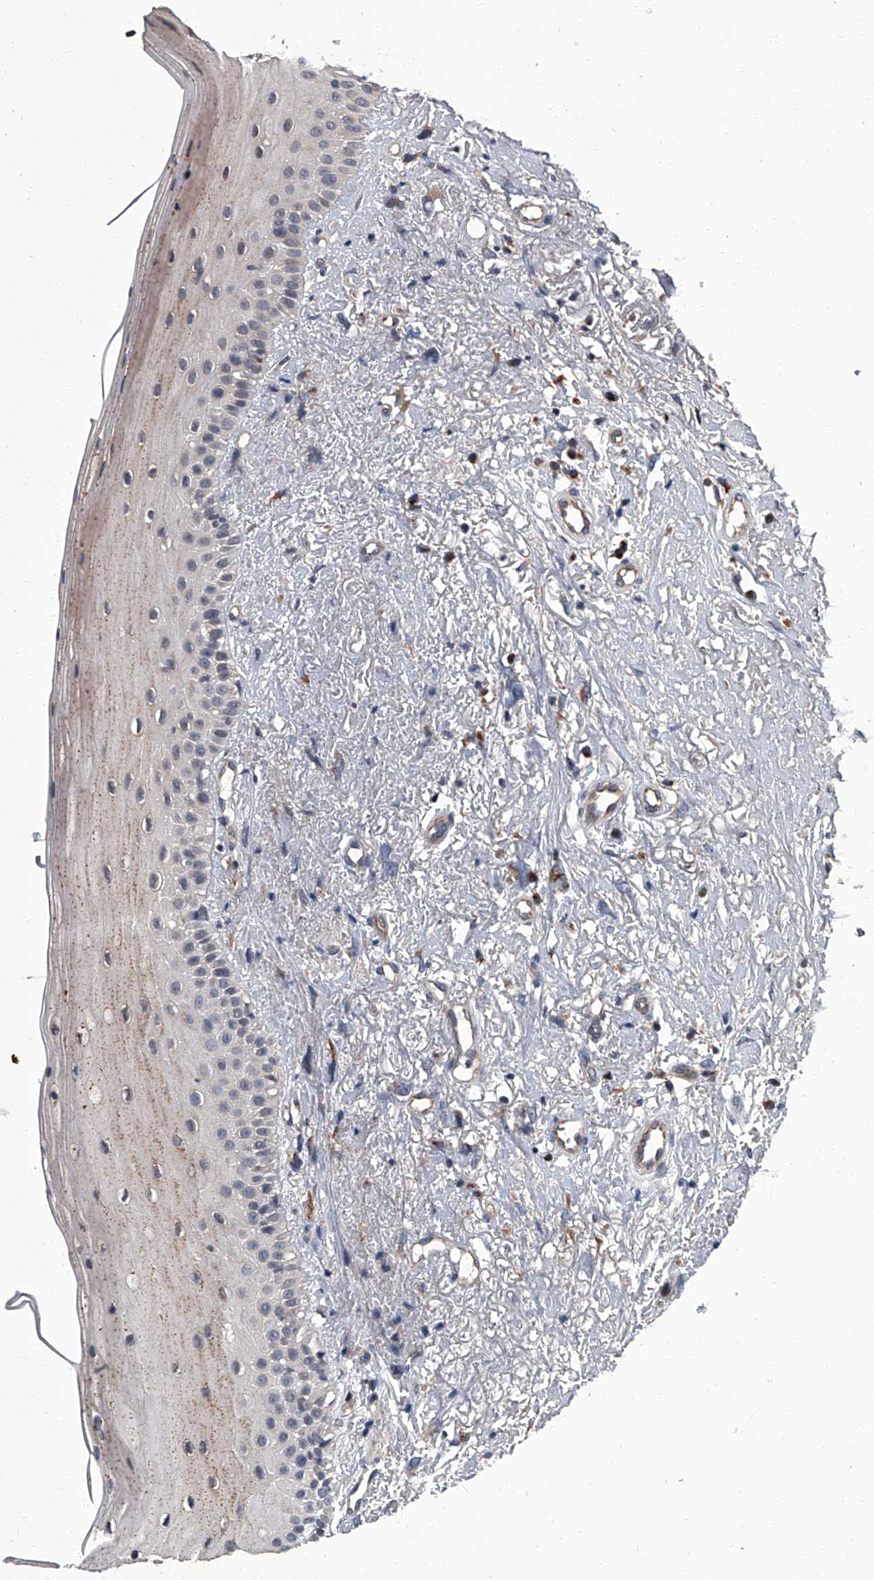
{"staining": {"intensity": "moderate", "quantity": "<25%", "location": "cytoplasmic/membranous"}, "tissue": "oral mucosa", "cell_type": "Squamous epithelial cells", "image_type": "normal", "snomed": [{"axis": "morphology", "description": "Normal tissue, NOS"}, {"axis": "topography", "description": "Oral tissue"}], "caption": "Squamous epithelial cells exhibit low levels of moderate cytoplasmic/membranous expression in approximately <25% of cells in normal oral mucosa. Immunohistochemistry (ihc) stains the protein of interest in brown and the nuclei are stained blue.", "gene": "SIRT4", "patient": {"sex": "female", "age": 63}}